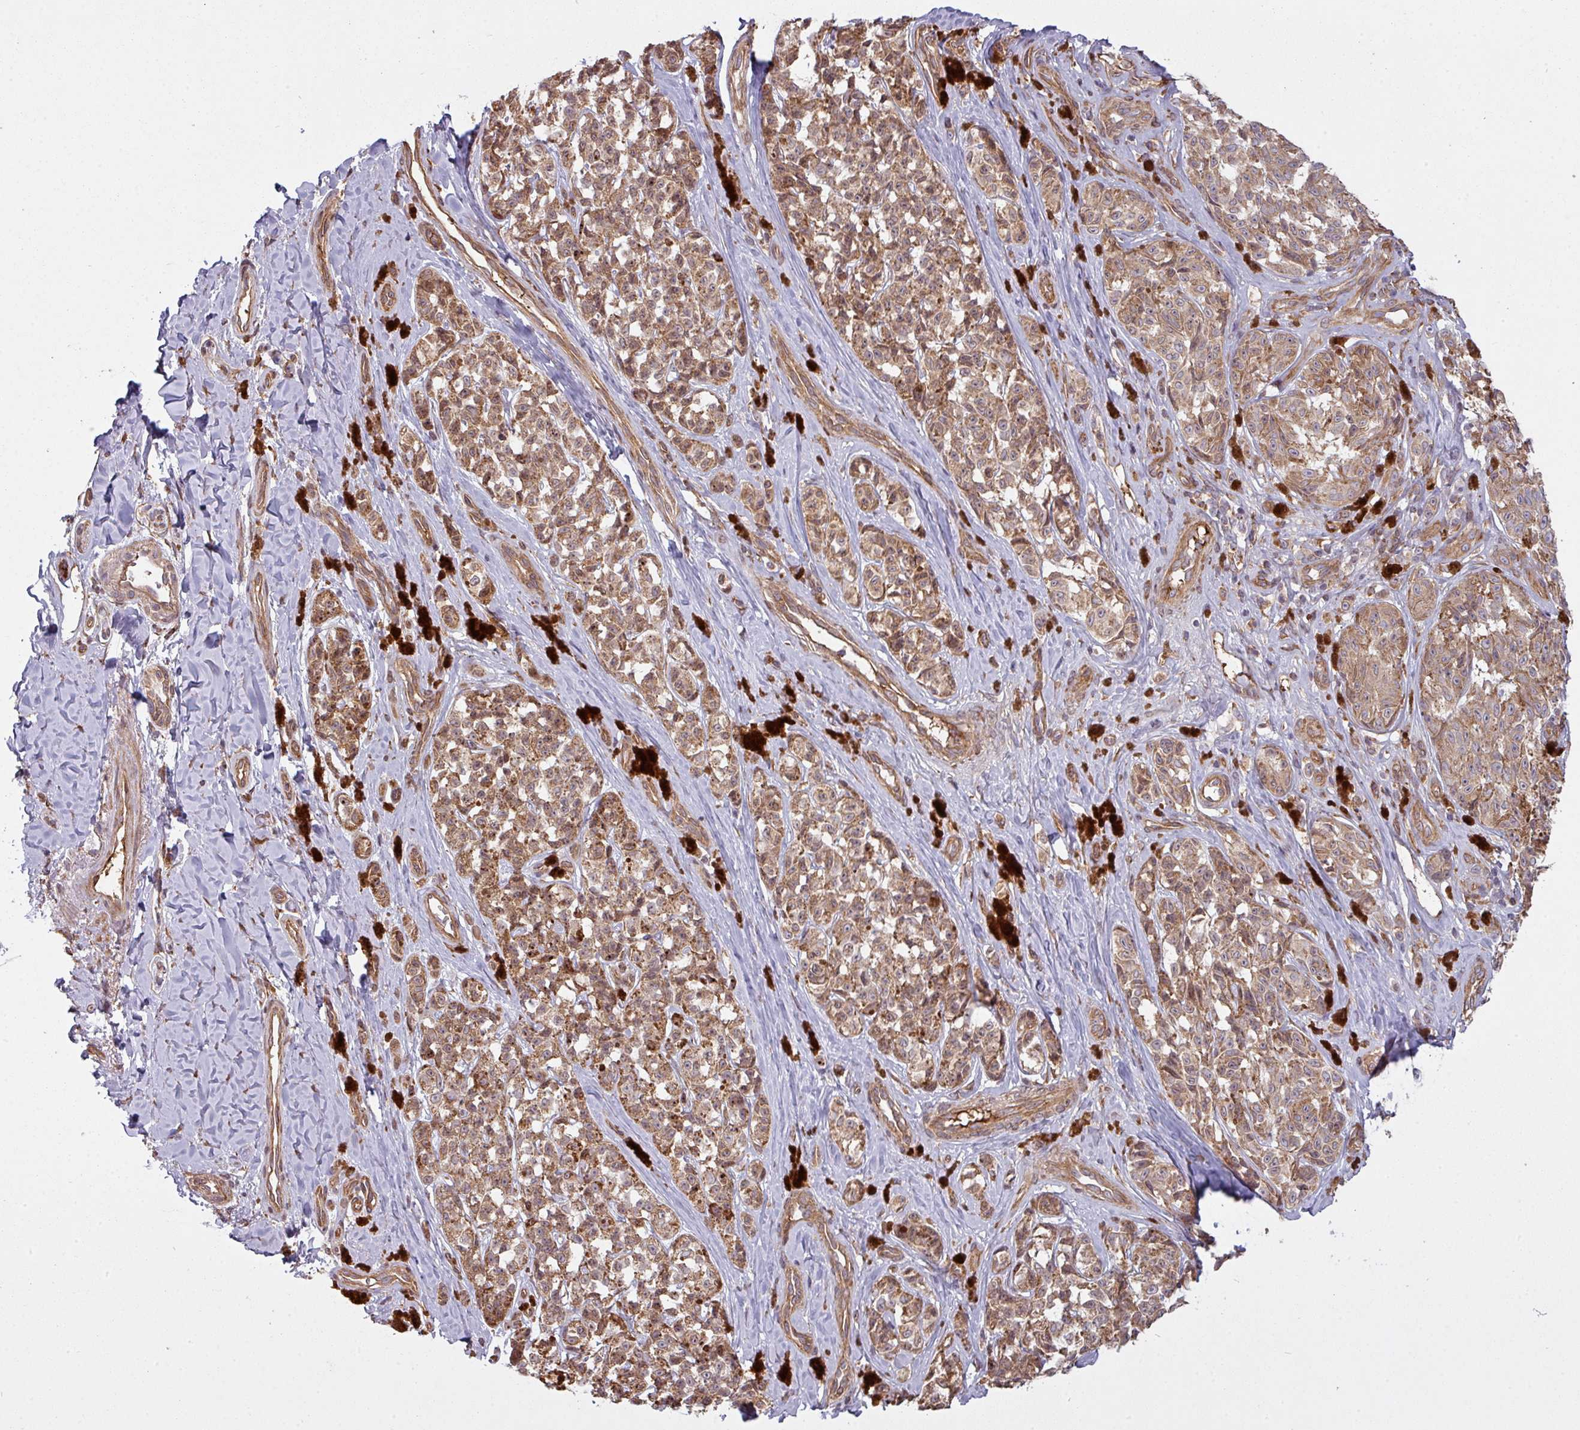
{"staining": {"intensity": "moderate", "quantity": ">75%", "location": "cytoplasmic/membranous"}, "tissue": "melanoma", "cell_type": "Tumor cells", "image_type": "cancer", "snomed": [{"axis": "morphology", "description": "Malignant melanoma, NOS"}, {"axis": "topography", "description": "Skin"}], "caption": "DAB immunohistochemical staining of human malignant melanoma shows moderate cytoplasmic/membranous protein expression in approximately >75% of tumor cells.", "gene": "SNRNP25", "patient": {"sex": "female", "age": 65}}